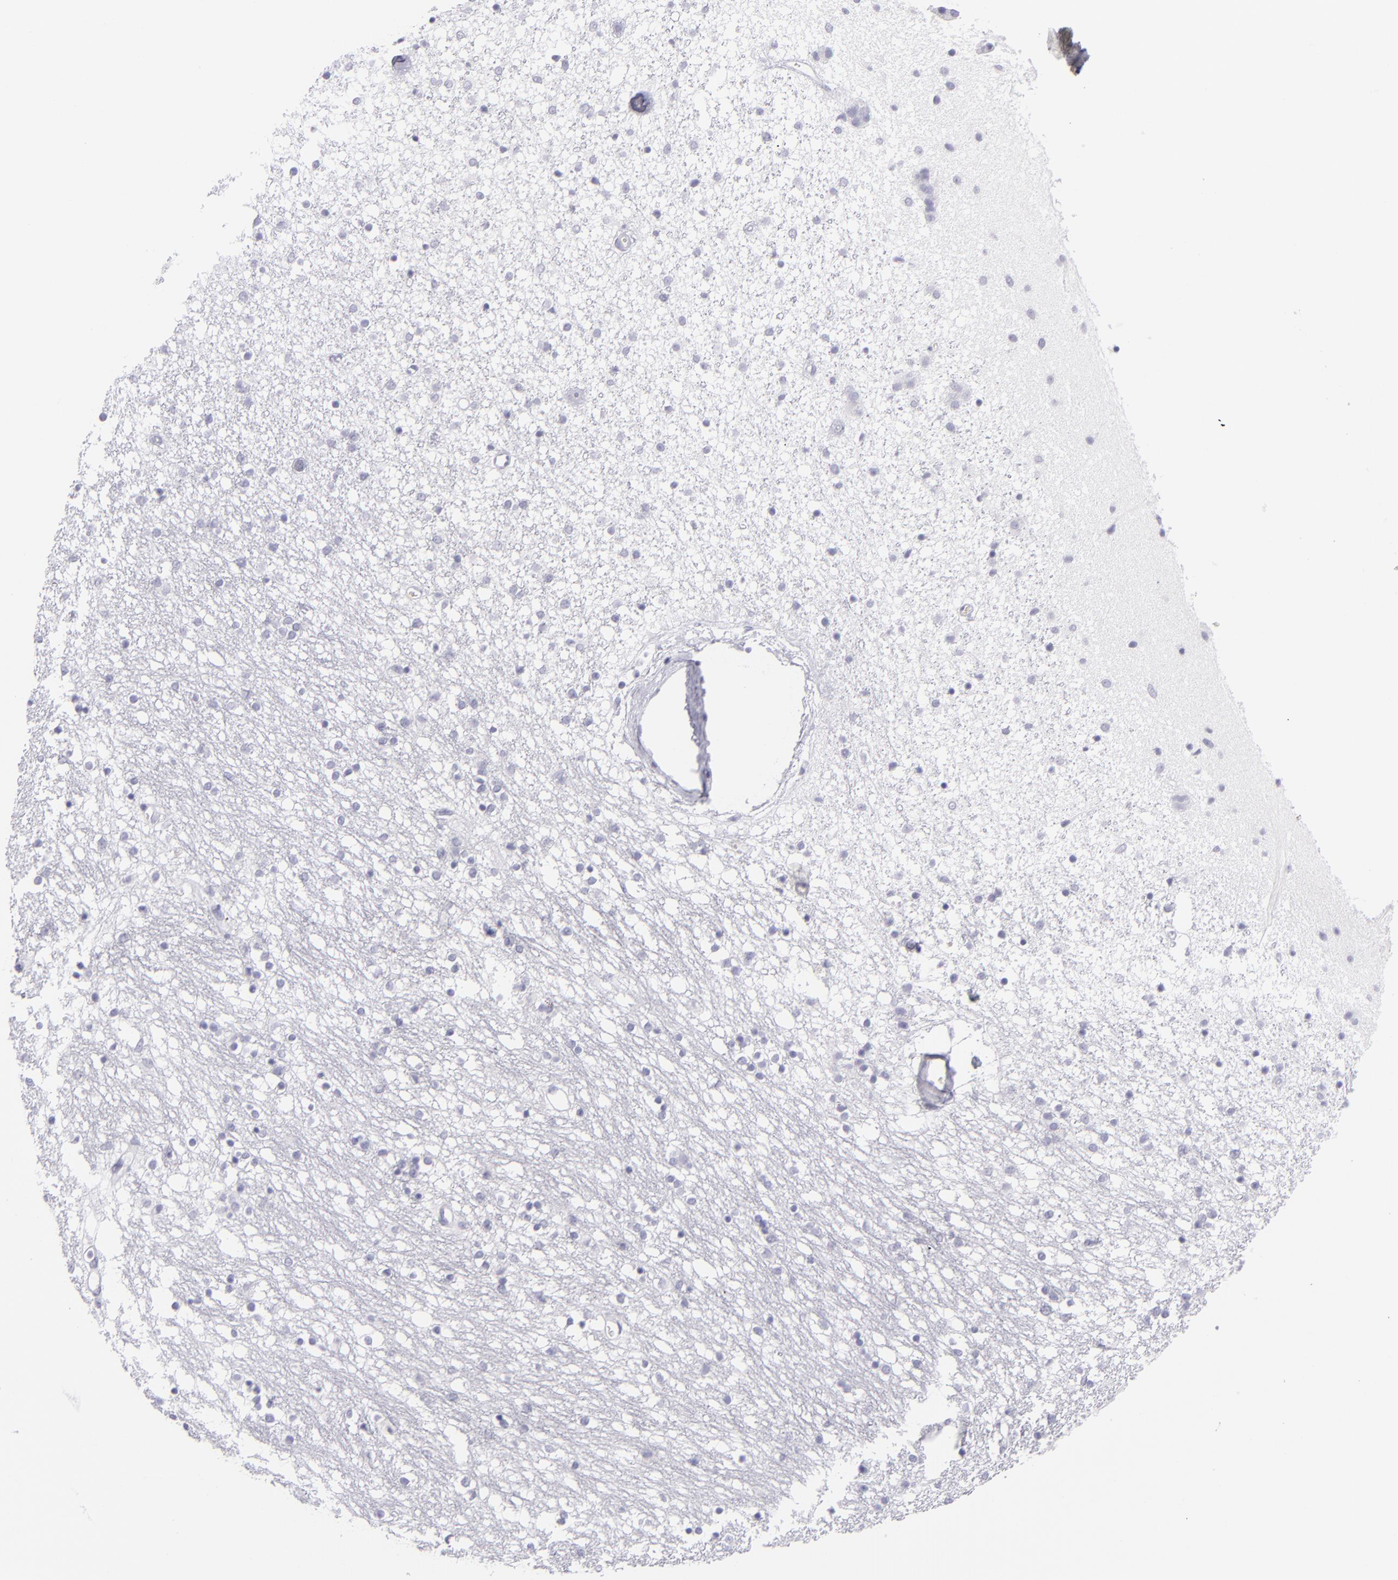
{"staining": {"intensity": "negative", "quantity": "none", "location": "none"}, "tissue": "caudate", "cell_type": "Glial cells", "image_type": "normal", "snomed": [{"axis": "morphology", "description": "Normal tissue, NOS"}, {"axis": "topography", "description": "Lateral ventricle wall"}], "caption": "An IHC histopathology image of normal caudate is shown. There is no staining in glial cells of caudate.", "gene": "PVALB", "patient": {"sex": "female", "age": 54}}